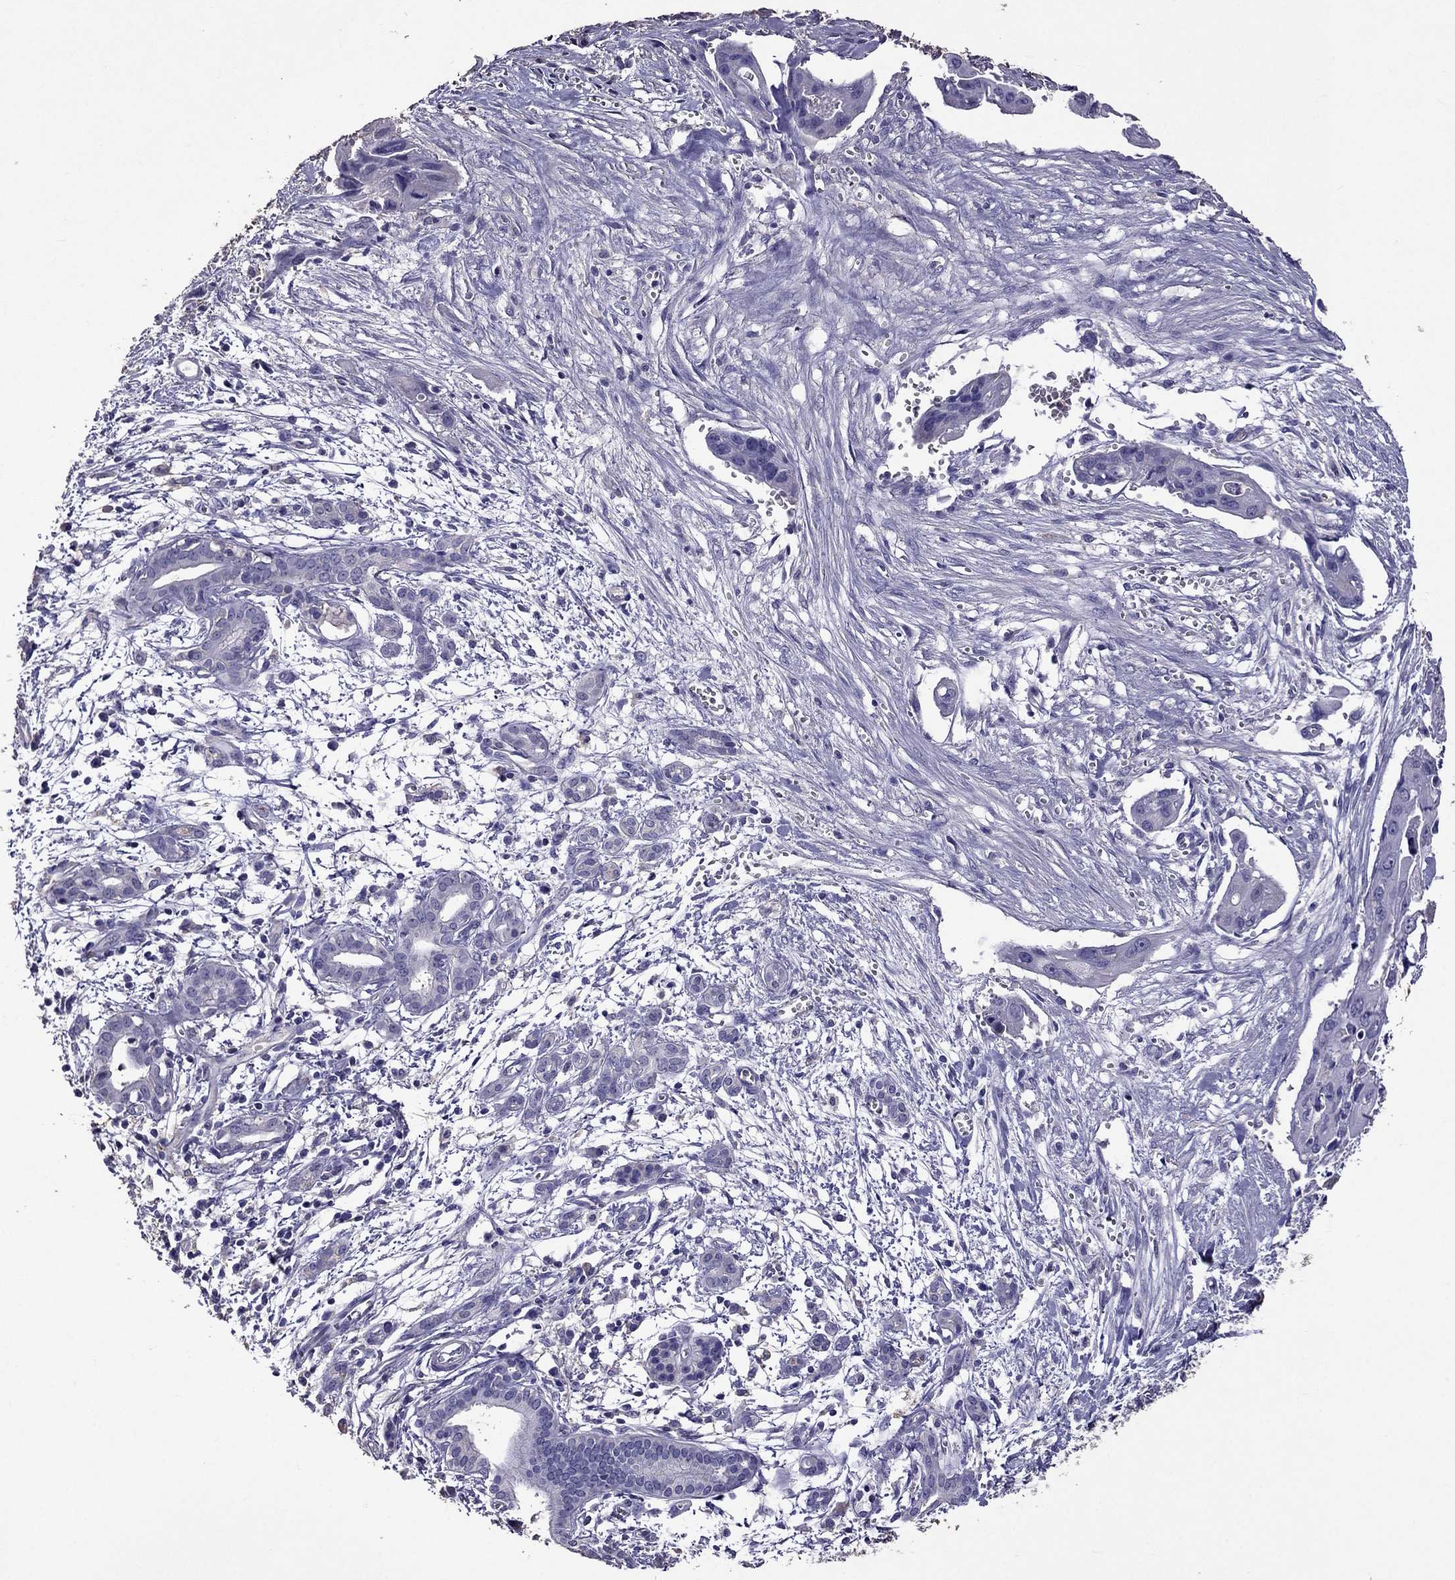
{"staining": {"intensity": "negative", "quantity": "none", "location": "none"}, "tissue": "pancreatic cancer", "cell_type": "Tumor cells", "image_type": "cancer", "snomed": [{"axis": "morphology", "description": "Adenocarcinoma, NOS"}, {"axis": "topography", "description": "Pancreas"}], "caption": "This micrograph is of pancreatic cancer (adenocarcinoma) stained with immunohistochemistry to label a protein in brown with the nuclei are counter-stained blue. There is no staining in tumor cells.", "gene": "NKX3-1", "patient": {"sex": "male", "age": 60}}